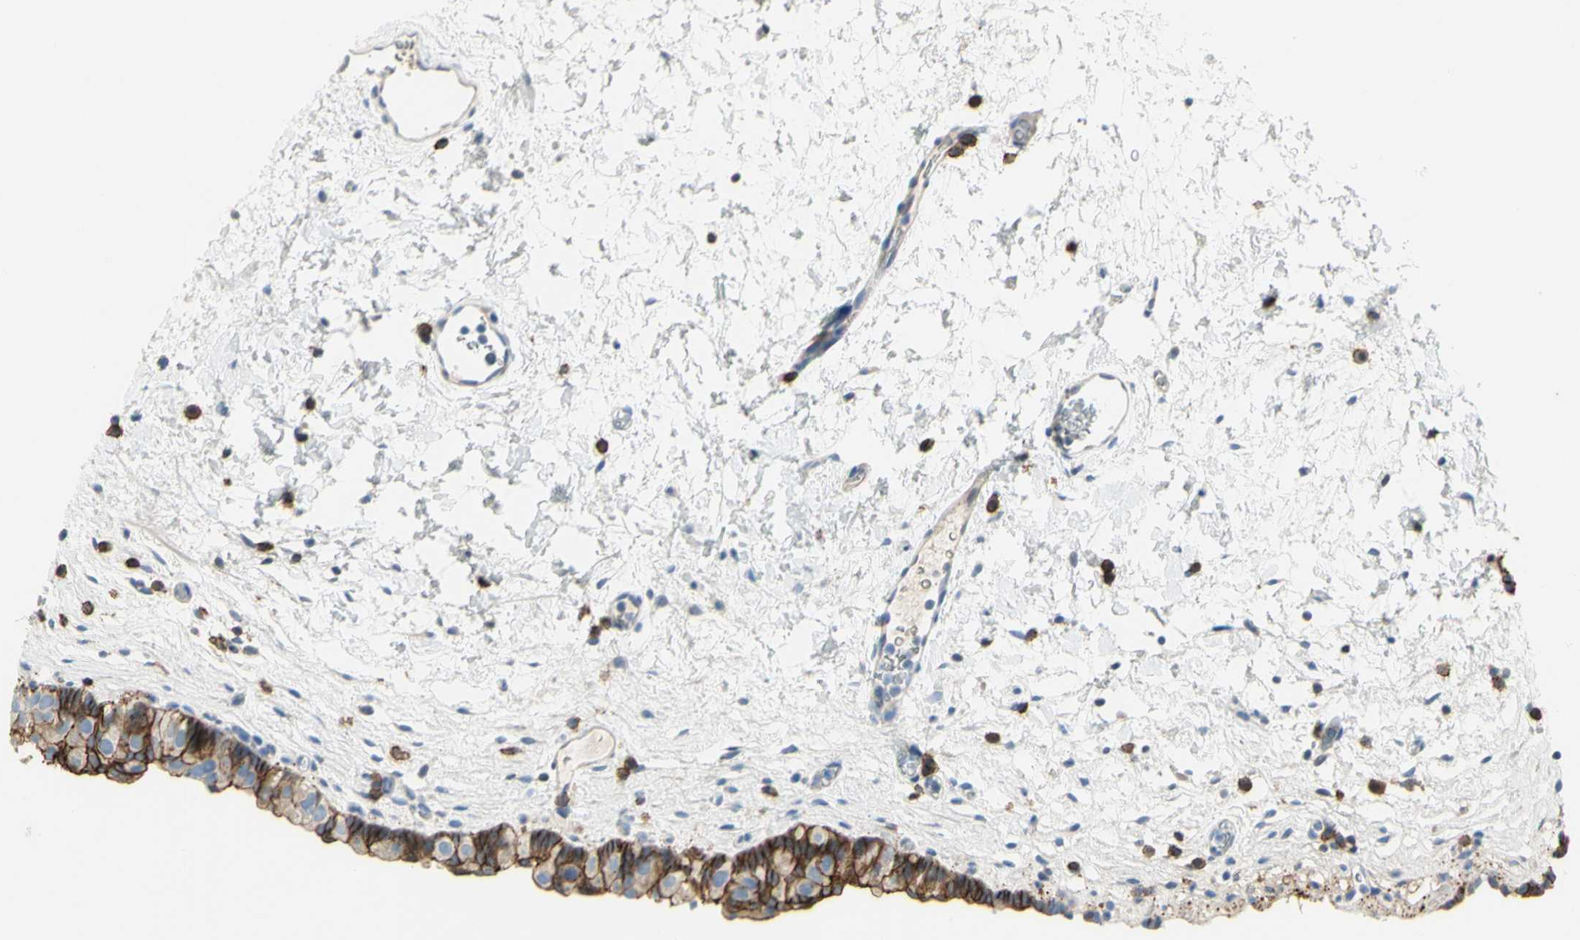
{"staining": {"intensity": "moderate", "quantity": ">75%", "location": "cytoplasmic/membranous"}, "tissue": "urinary bladder", "cell_type": "Urothelial cells", "image_type": "normal", "snomed": [{"axis": "morphology", "description": "Normal tissue, NOS"}, {"axis": "topography", "description": "Urinary bladder"}], "caption": "Moderate cytoplasmic/membranous expression is seen in about >75% of urothelial cells in benign urinary bladder. (IHC, brightfield microscopy, high magnification).", "gene": "MUC1", "patient": {"sex": "female", "age": 64}}